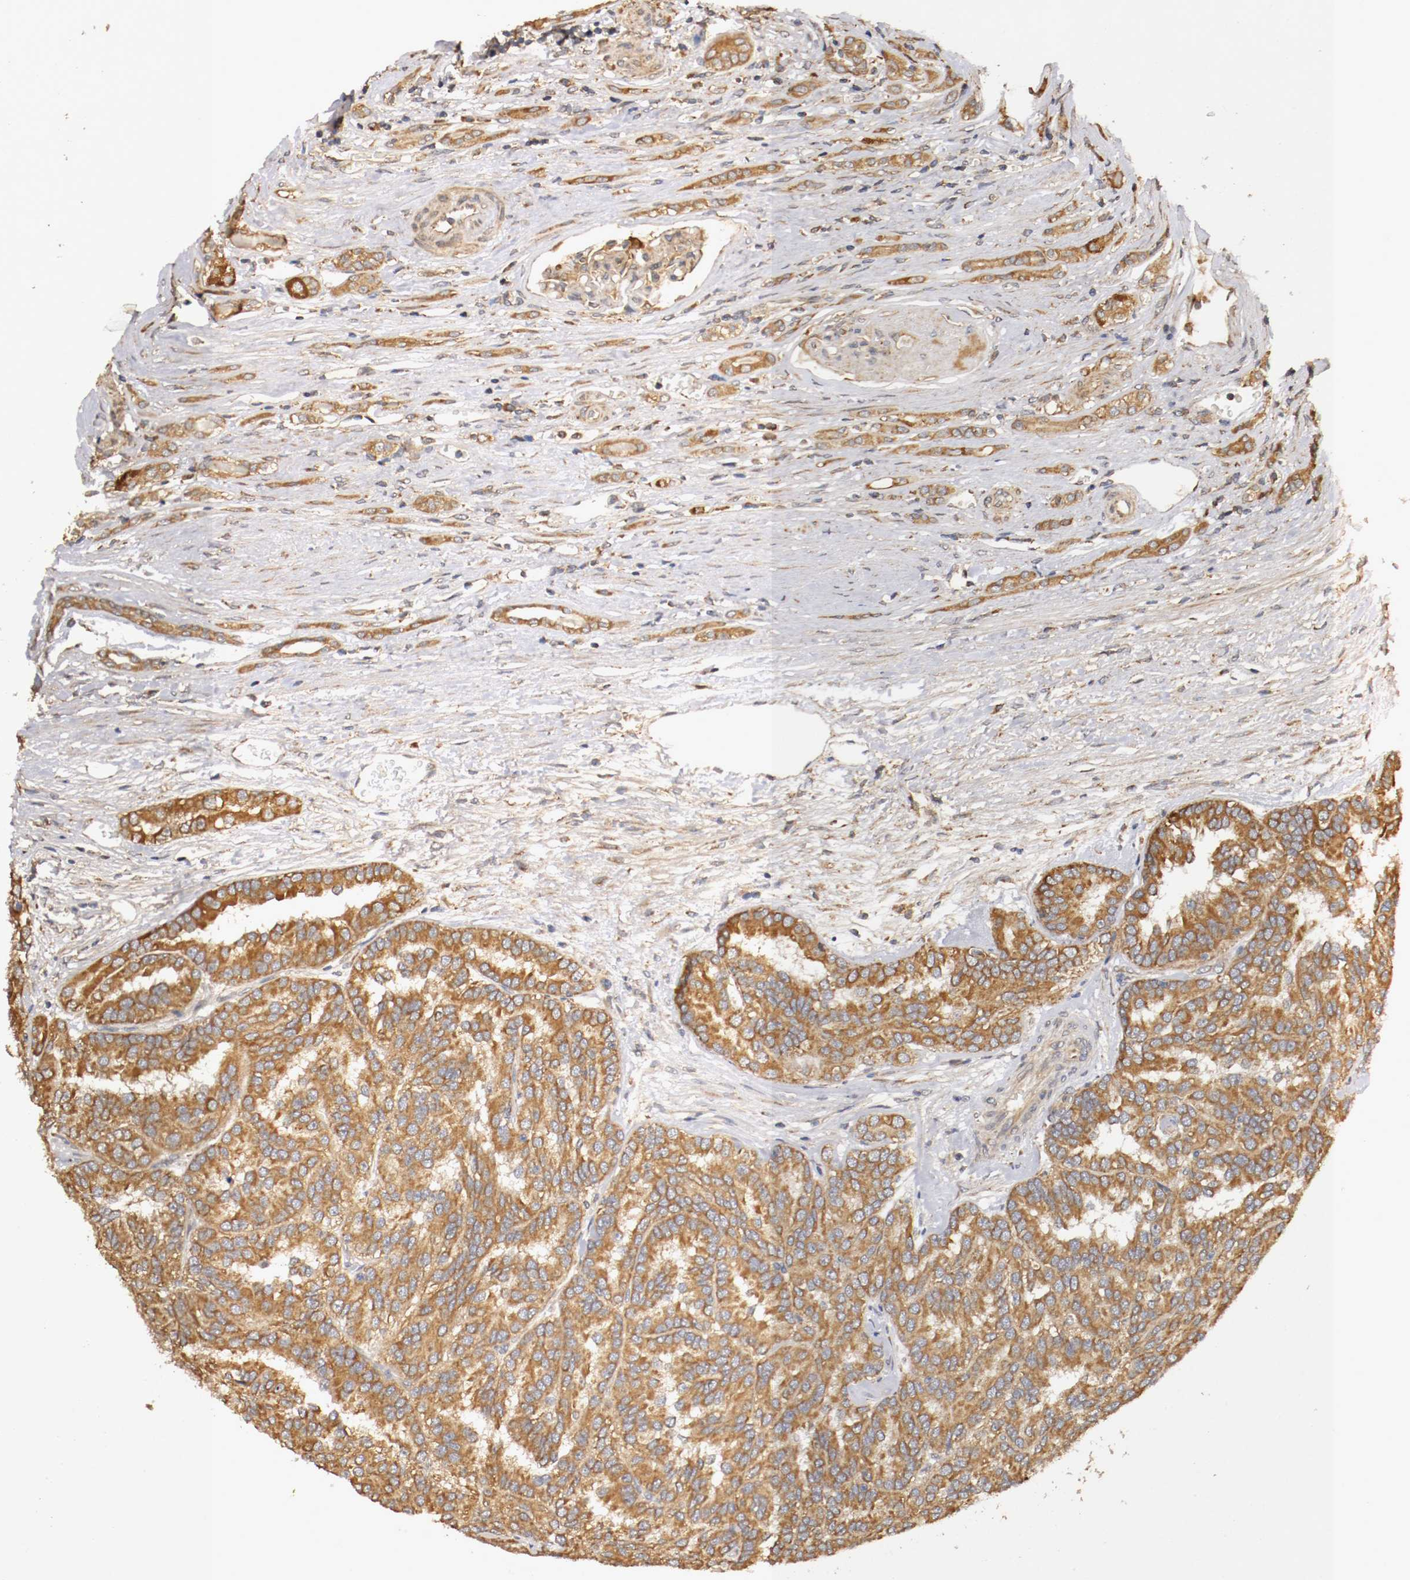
{"staining": {"intensity": "strong", "quantity": ">75%", "location": "cytoplasmic/membranous"}, "tissue": "renal cancer", "cell_type": "Tumor cells", "image_type": "cancer", "snomed": [{"axis": "morphology", "description": "Adenocarcinoma, NOS"}, {"axis": "topography", "description": "Kidney"}], "caption": "Tumor cells demonstrate strong cytoplasmic/membranous expression in about >75% of cells in renal adenocarcinoma.", "gene": "VEZT", "patient": {"sex": "male", "age": 46}}